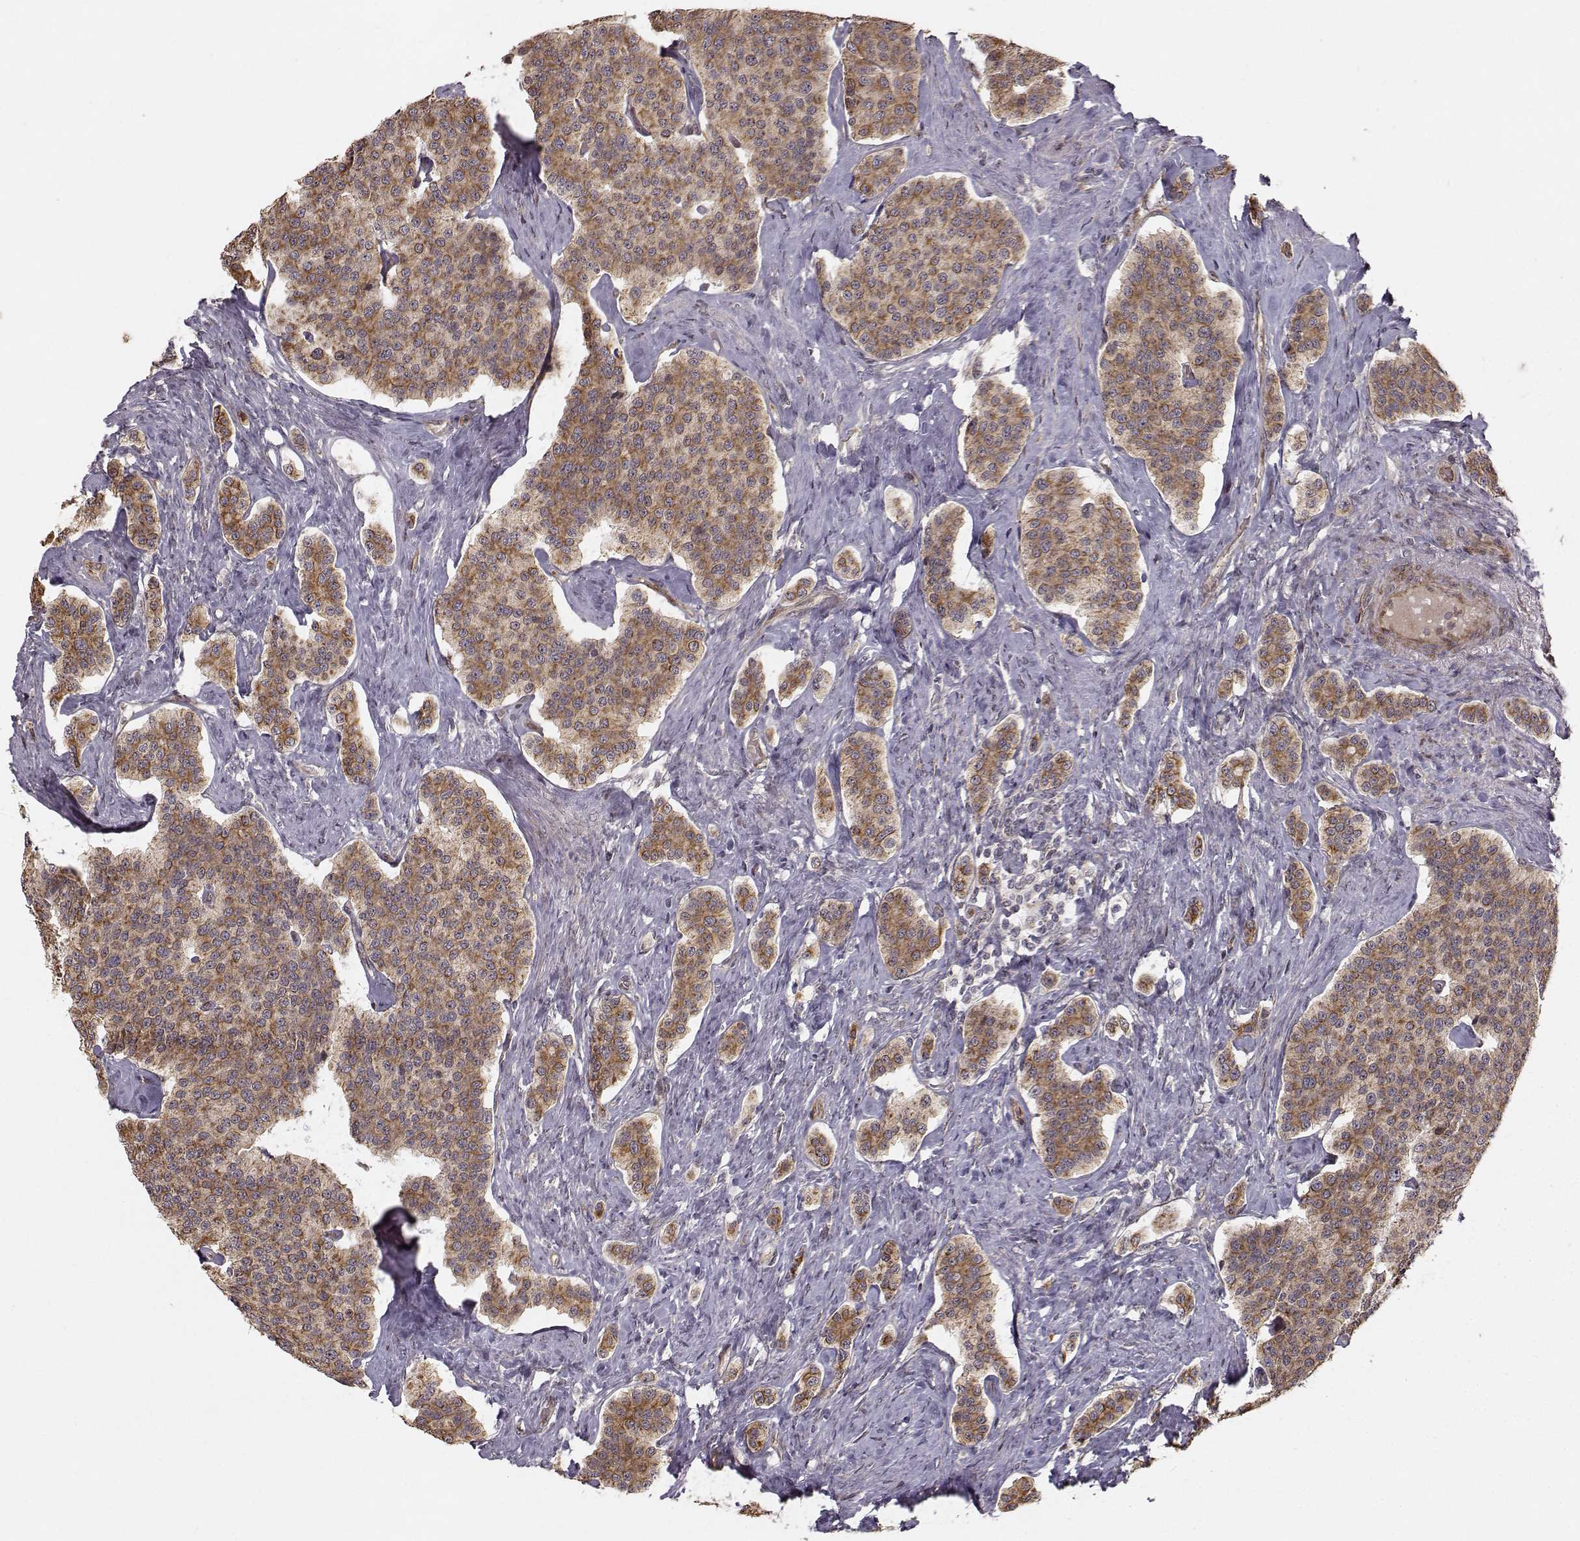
{"staining": {"intensity": "moderate", "quantity": "25%-75%", "location": "cytoplasmic/membranous"}, "tissue": "carcinoid", "cell_type": "Tumor cells", "image_type": "cancer", "snomed": [{"axis": "morphology", "description": "Carcinoid, malignant, NOS"}, {"axis": "topography", "description": "Small intestine"}], "caption": "Protein staining by immunohistochemistry (IHC) displays moderate cytoplasmic/membranous positivity in about 25%-75% of tumor cells in carcinoid (malignant).", "gene": "APC", "patient": {"sex": "female", "age": 58}}